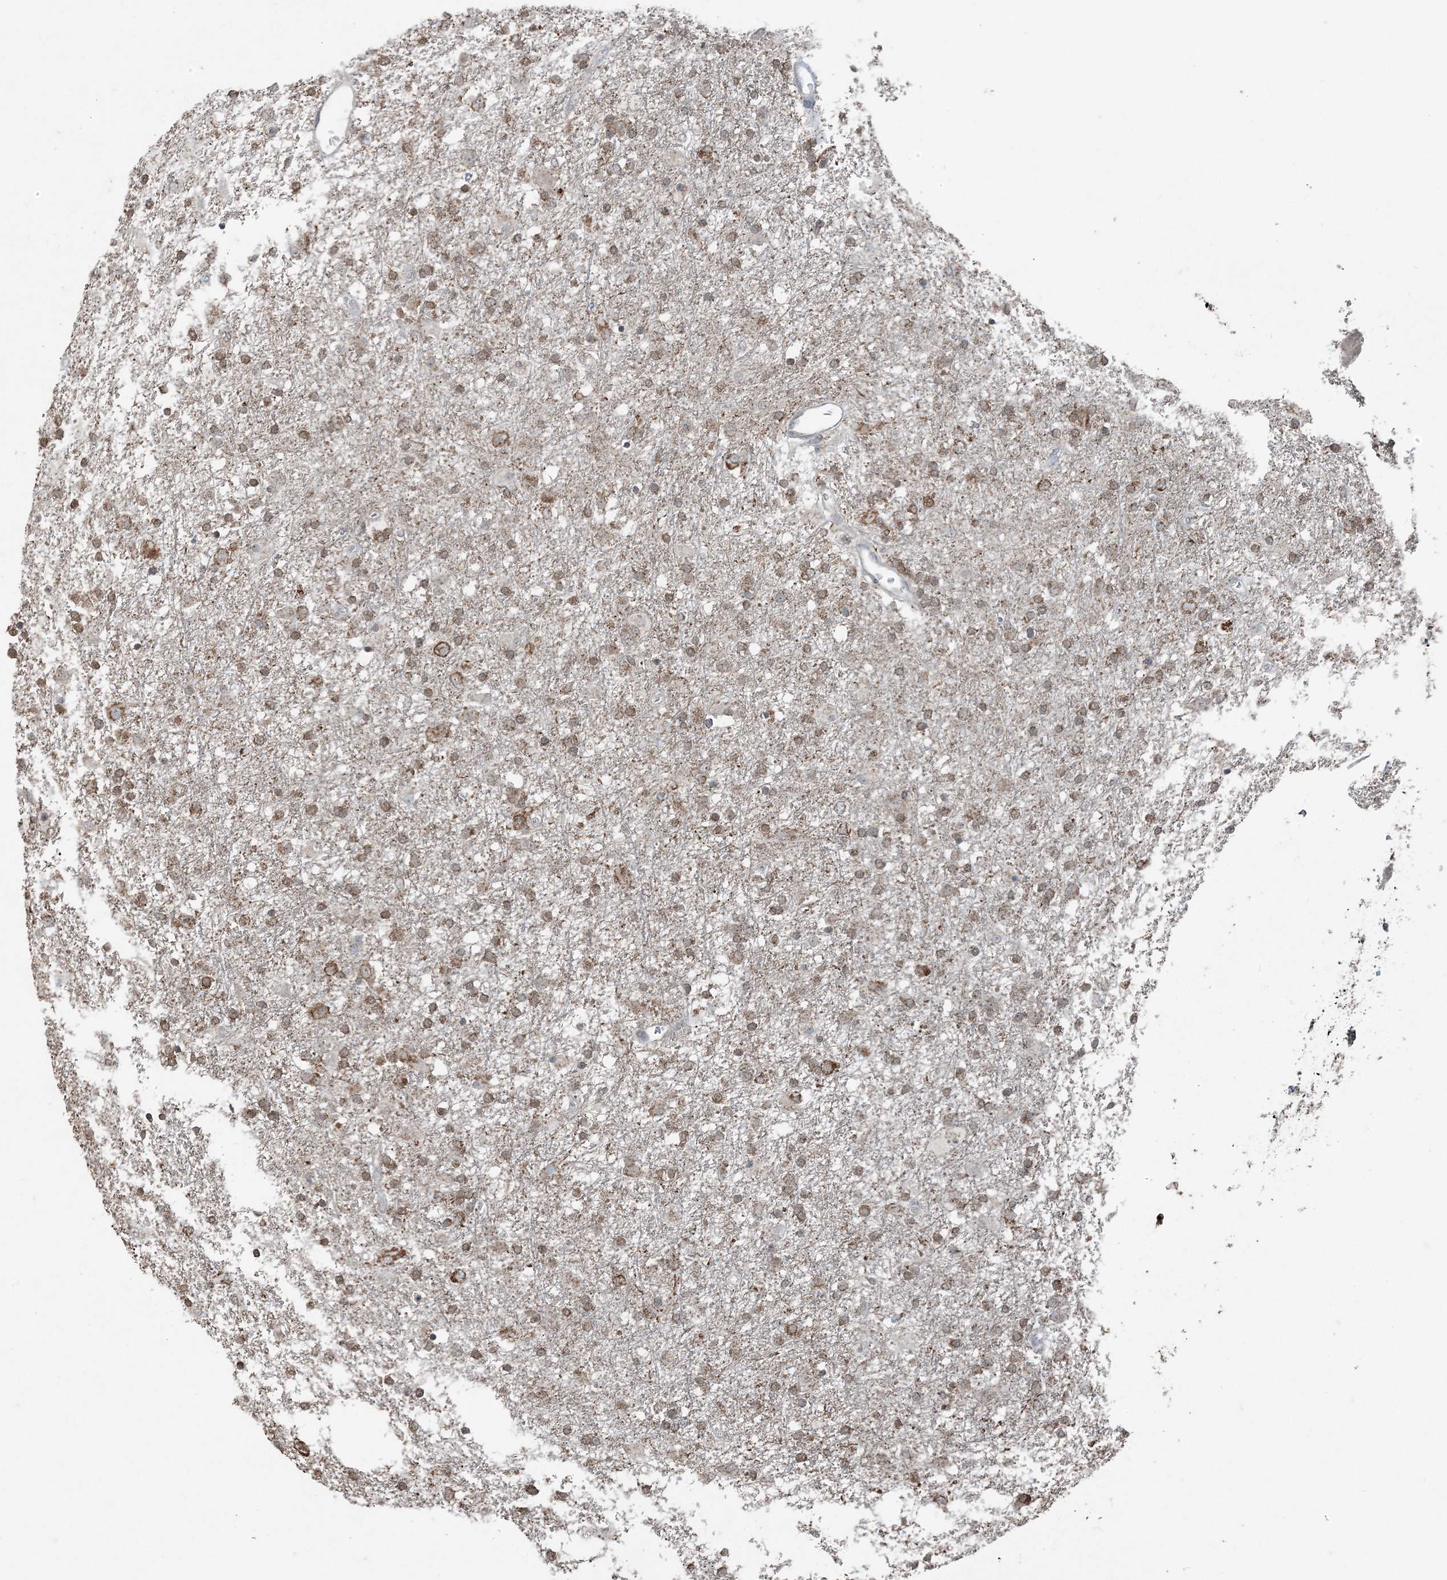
{"staining": {"intensity": "moderate", "quantity": ">75%", "location": "cytoplasmic/membranous,nuclear"}, "tissue": "glioma", "cell_type": "Tumor cells", "image_type": "cancer", "snomed": [{"axis": "morphology", "description": "Glioma, malignant, Low grade"}, {"axis": "topography", "description": "Brain"}], "caption": "Protein staining demonstrates moderate cytoplasmic/membranous and nuclear positivity in approximately >75% of tumor cells in malignant low-grade glioma.", "gene": "GNL1", "patient": {"sex": "male", "age": 65}}